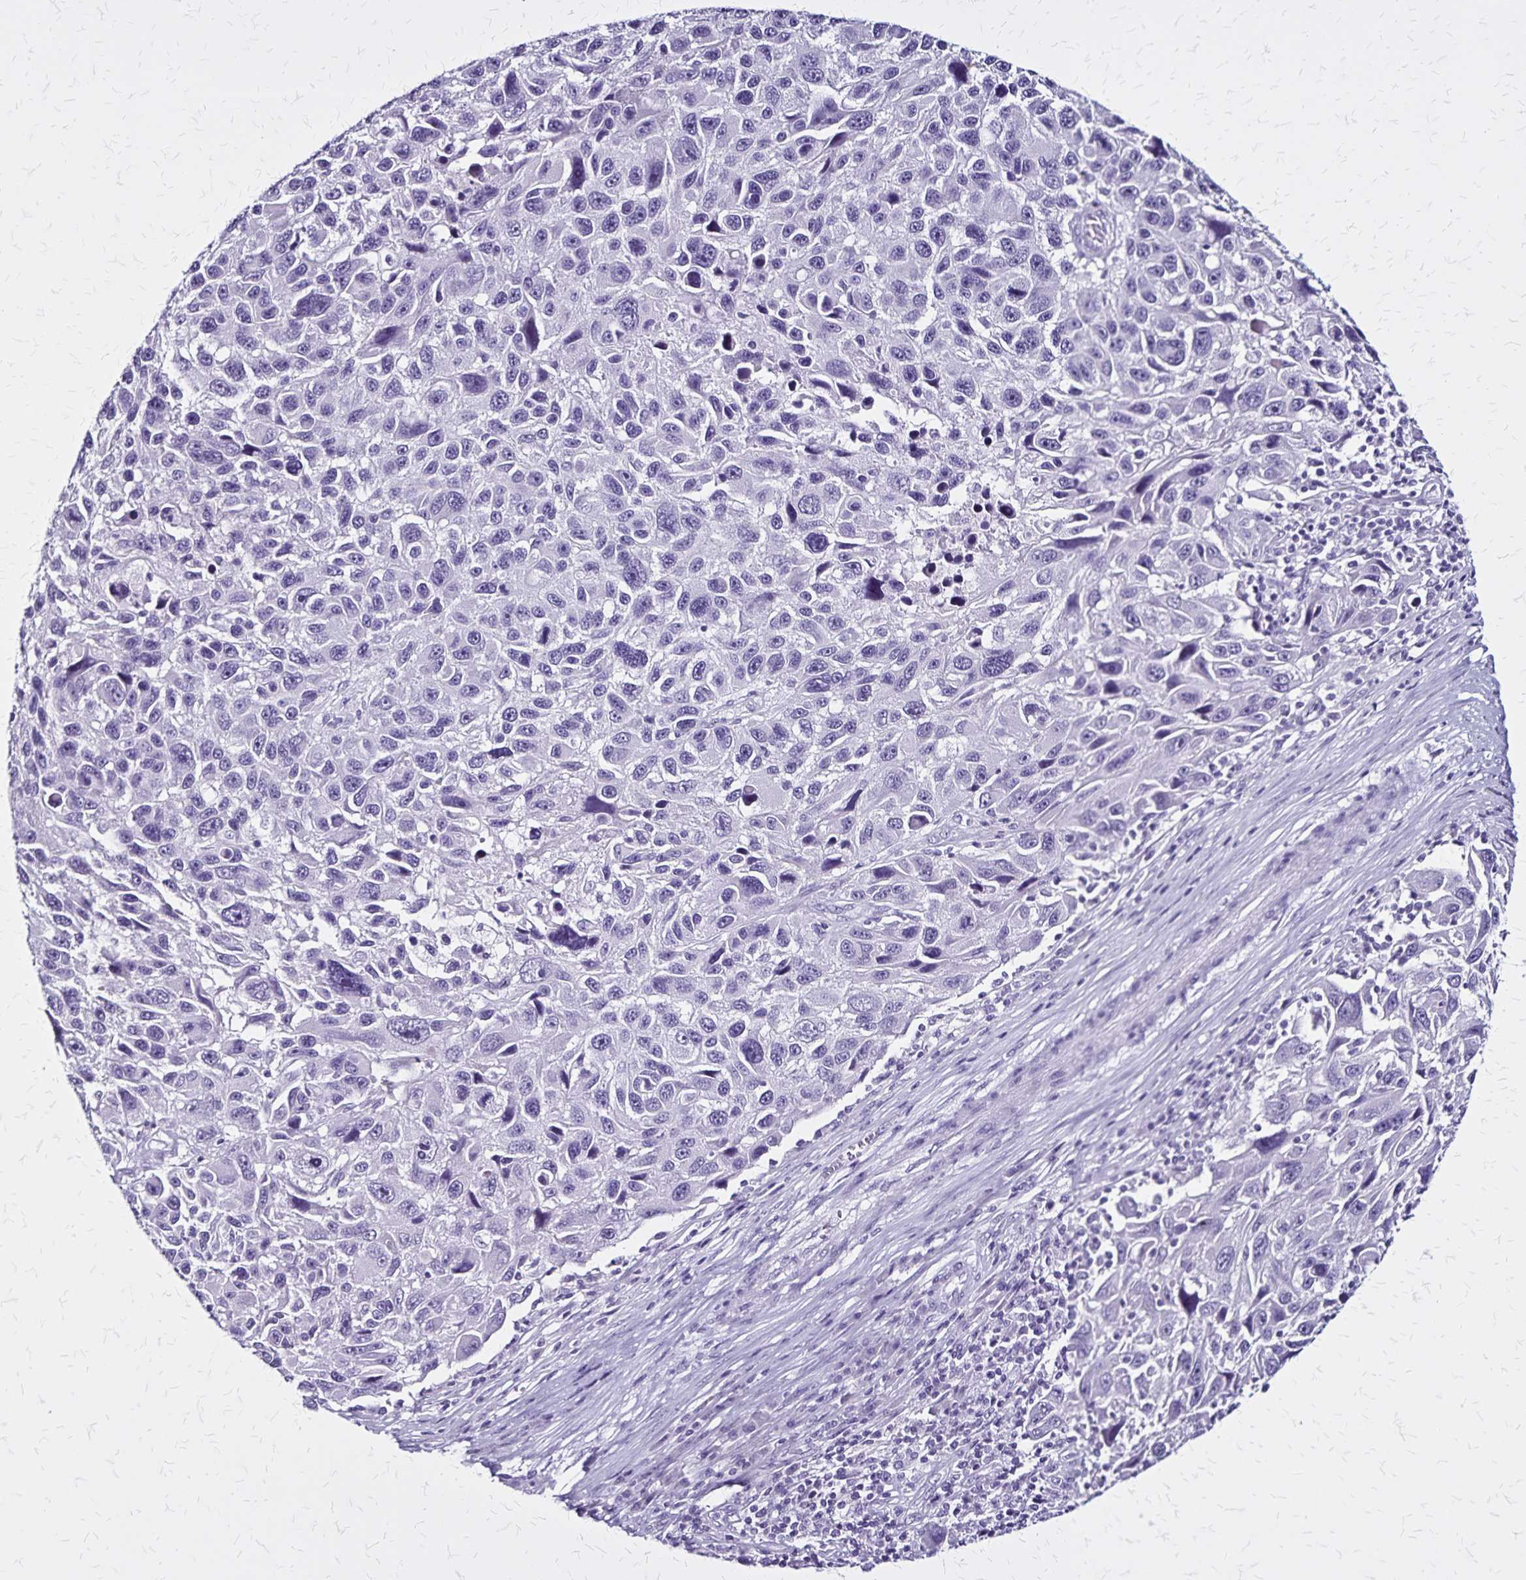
{"staining": {"intensity": "negative", "quantity": "none", "location": "none"}, "tissue": "melanoma", "cell_type": "Tumor cells", "image_type": "cancer", "snomed": [{"axis": "morphology", "description": "Malignant melanoma, NOS"}, {"axis": "topography", "description": "Skin"}], "caption": "An immunohistochemistry (IHC) micrograph of malignant melanoma is shown. There is no staining in tumor cells of malignant melanoma.", "gene": "KRT2", "patient": {"sex": "male", "age": 53}}